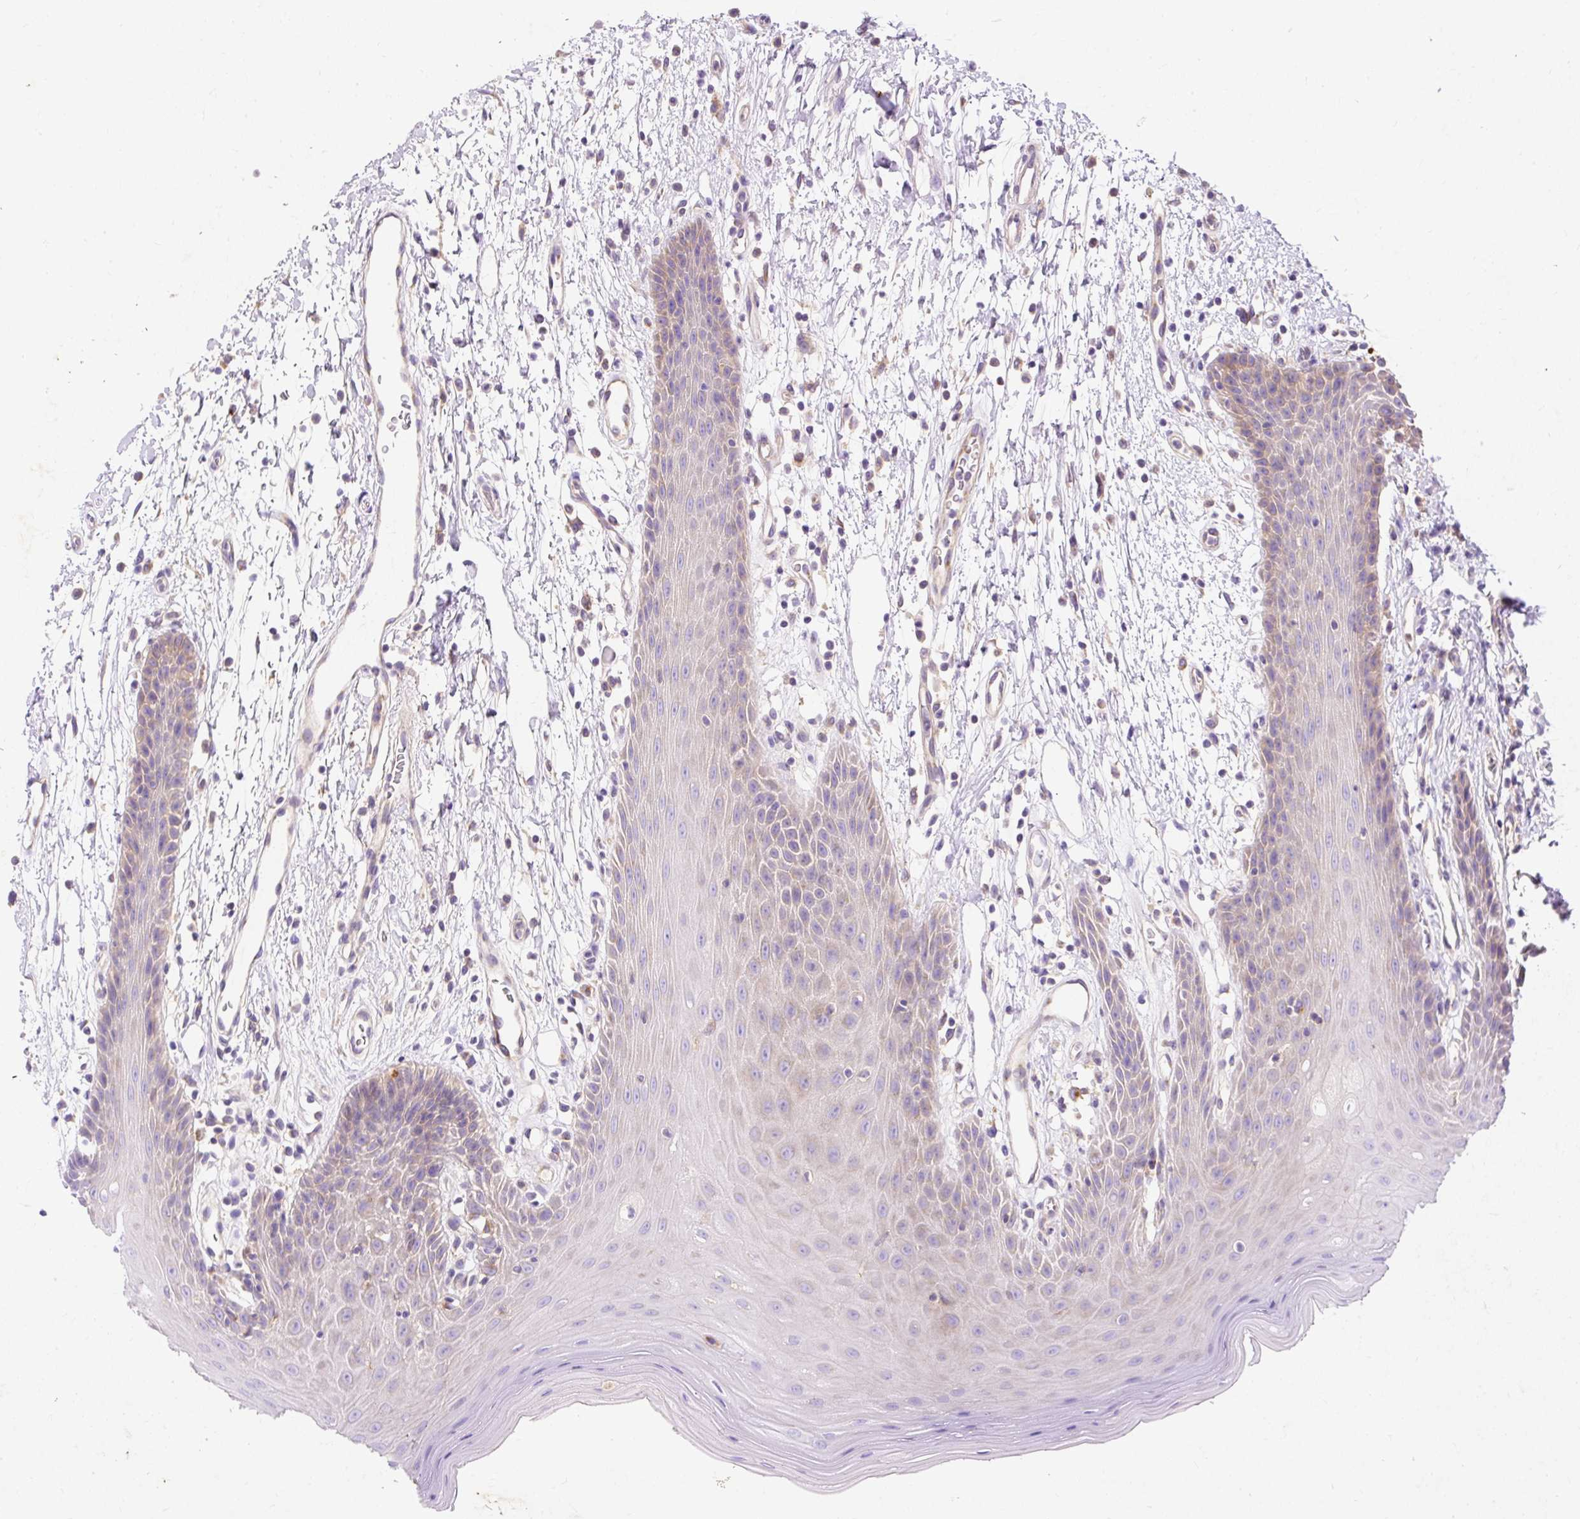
{"staining": {"intensity": "weak", "quantity": "25%-75%", "location": "cytoplasmic/membranous"}, "tissue": "oral mucosa", "cell_type": "Squamous epithelial cells", "image_type": "normal", "snomed": [{"axis": "morphology", "description": "Normal tissue, NOS"}, {"axis": "topography", "description": "Oral tissue"}, {"axis": "topography", "description": "Tounge, NOS"}], "caption": "This is a histology image of immunohistochemistry staining of normal oral mucosa, which shows weak positivity in the cytoplasmic/membranous of squamous epithelial cells.", "gene": "OR4K15", "patient": {"sex": "female", "age": 59}}